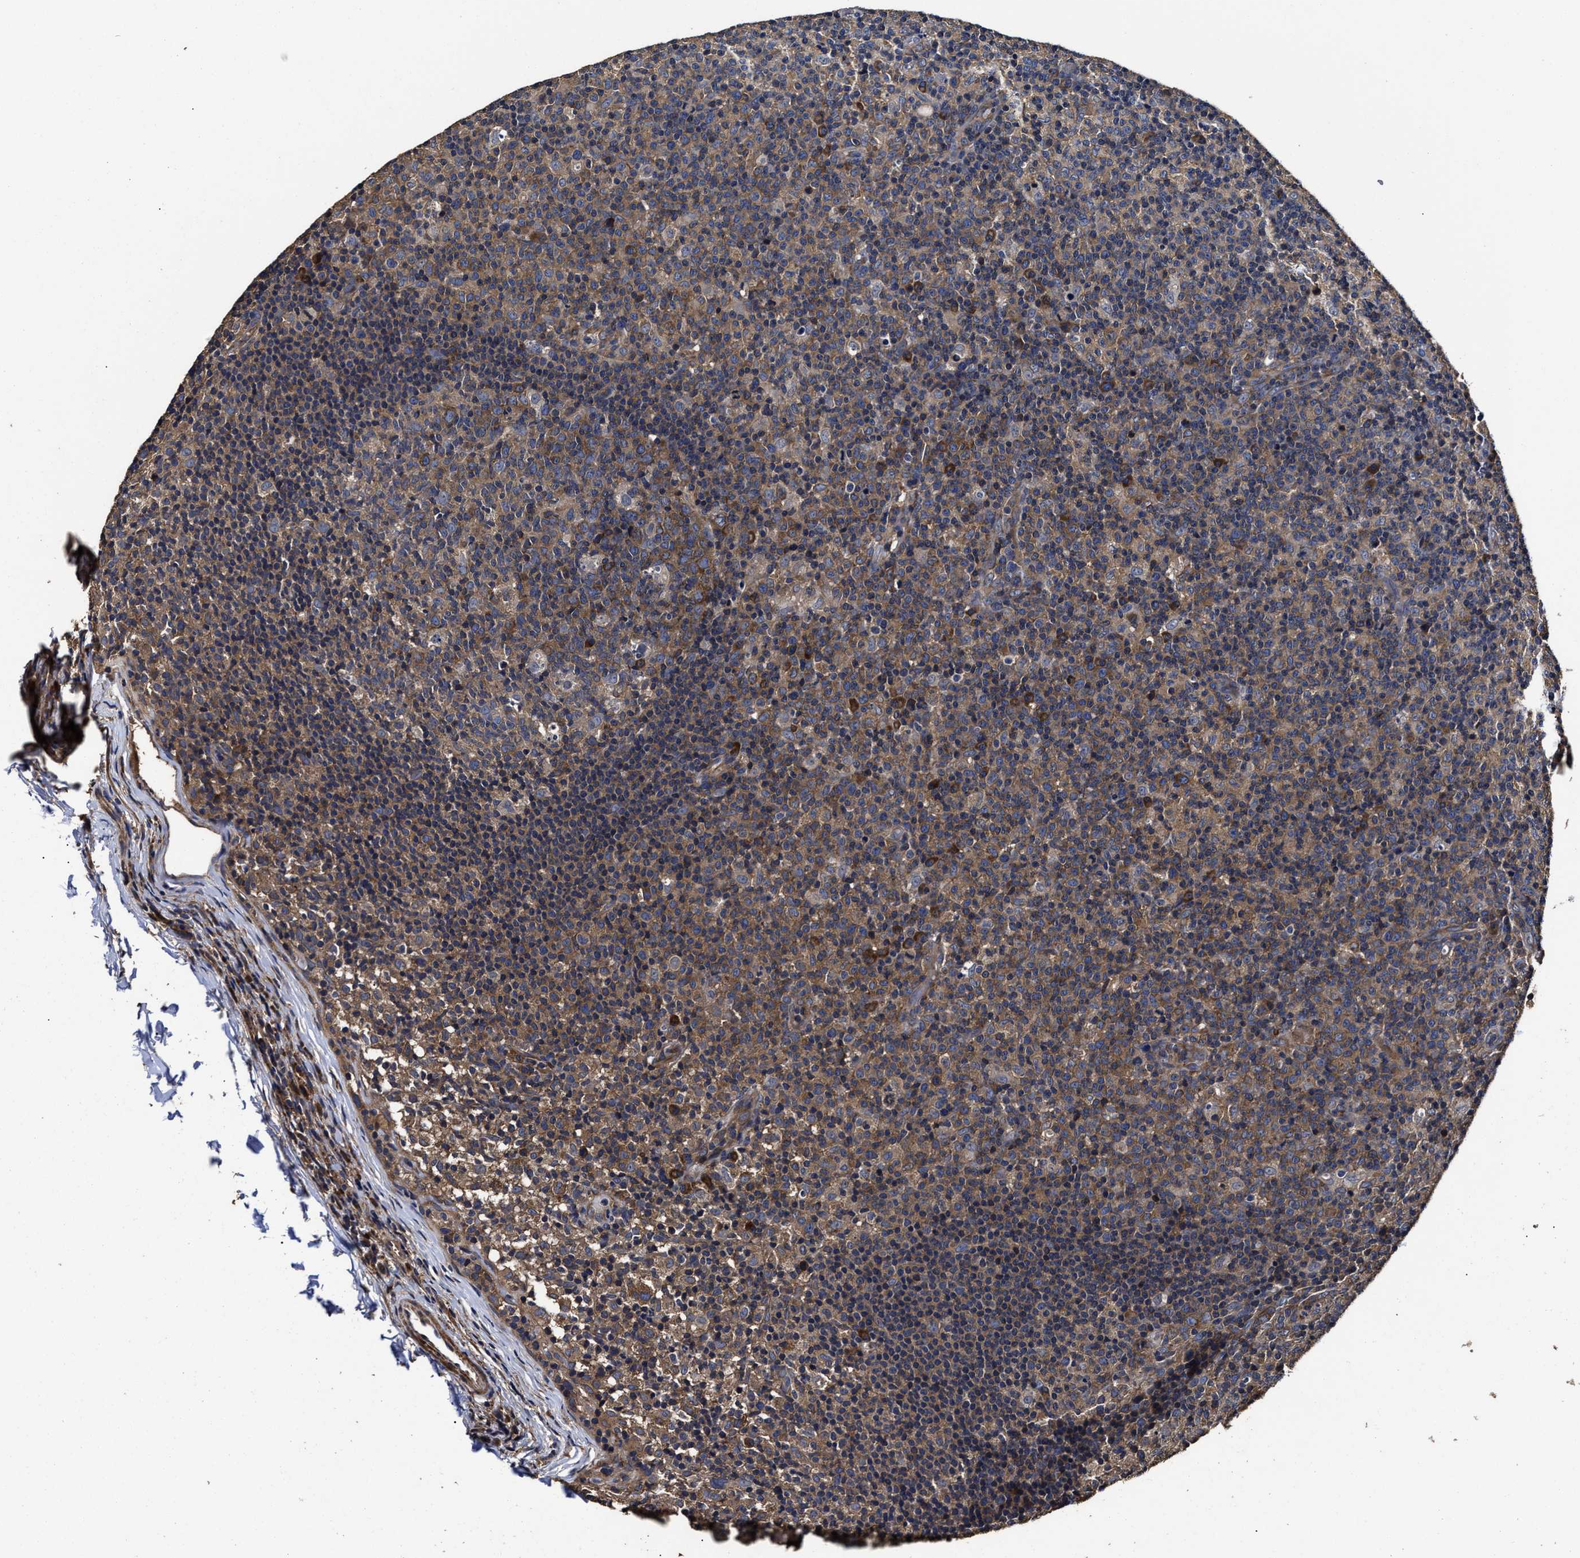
{"staining": {"intensity": "moderate", "quantity": ">75%", "location": "cytoplasmic/membranous"}, "tissue": "lymph node", "cell_type": "Germinal center cells", "image_type": "normal", "snomed": [{"axis": "morphology", "description": "Normal tissue, NOS"}, {"axis": "morphology", "description": "Inflammation, NOS"}, {"axis": "topography", "description": "Lymph node"}], "caption": "Immunohistochemistry of normal human lymph node reveals medium levels of moderate cytoplasmic/membranous staining in about >75% of germinal center cells.", "gene": "AVEN", "patient": {"sex": "male", "age": 55}}